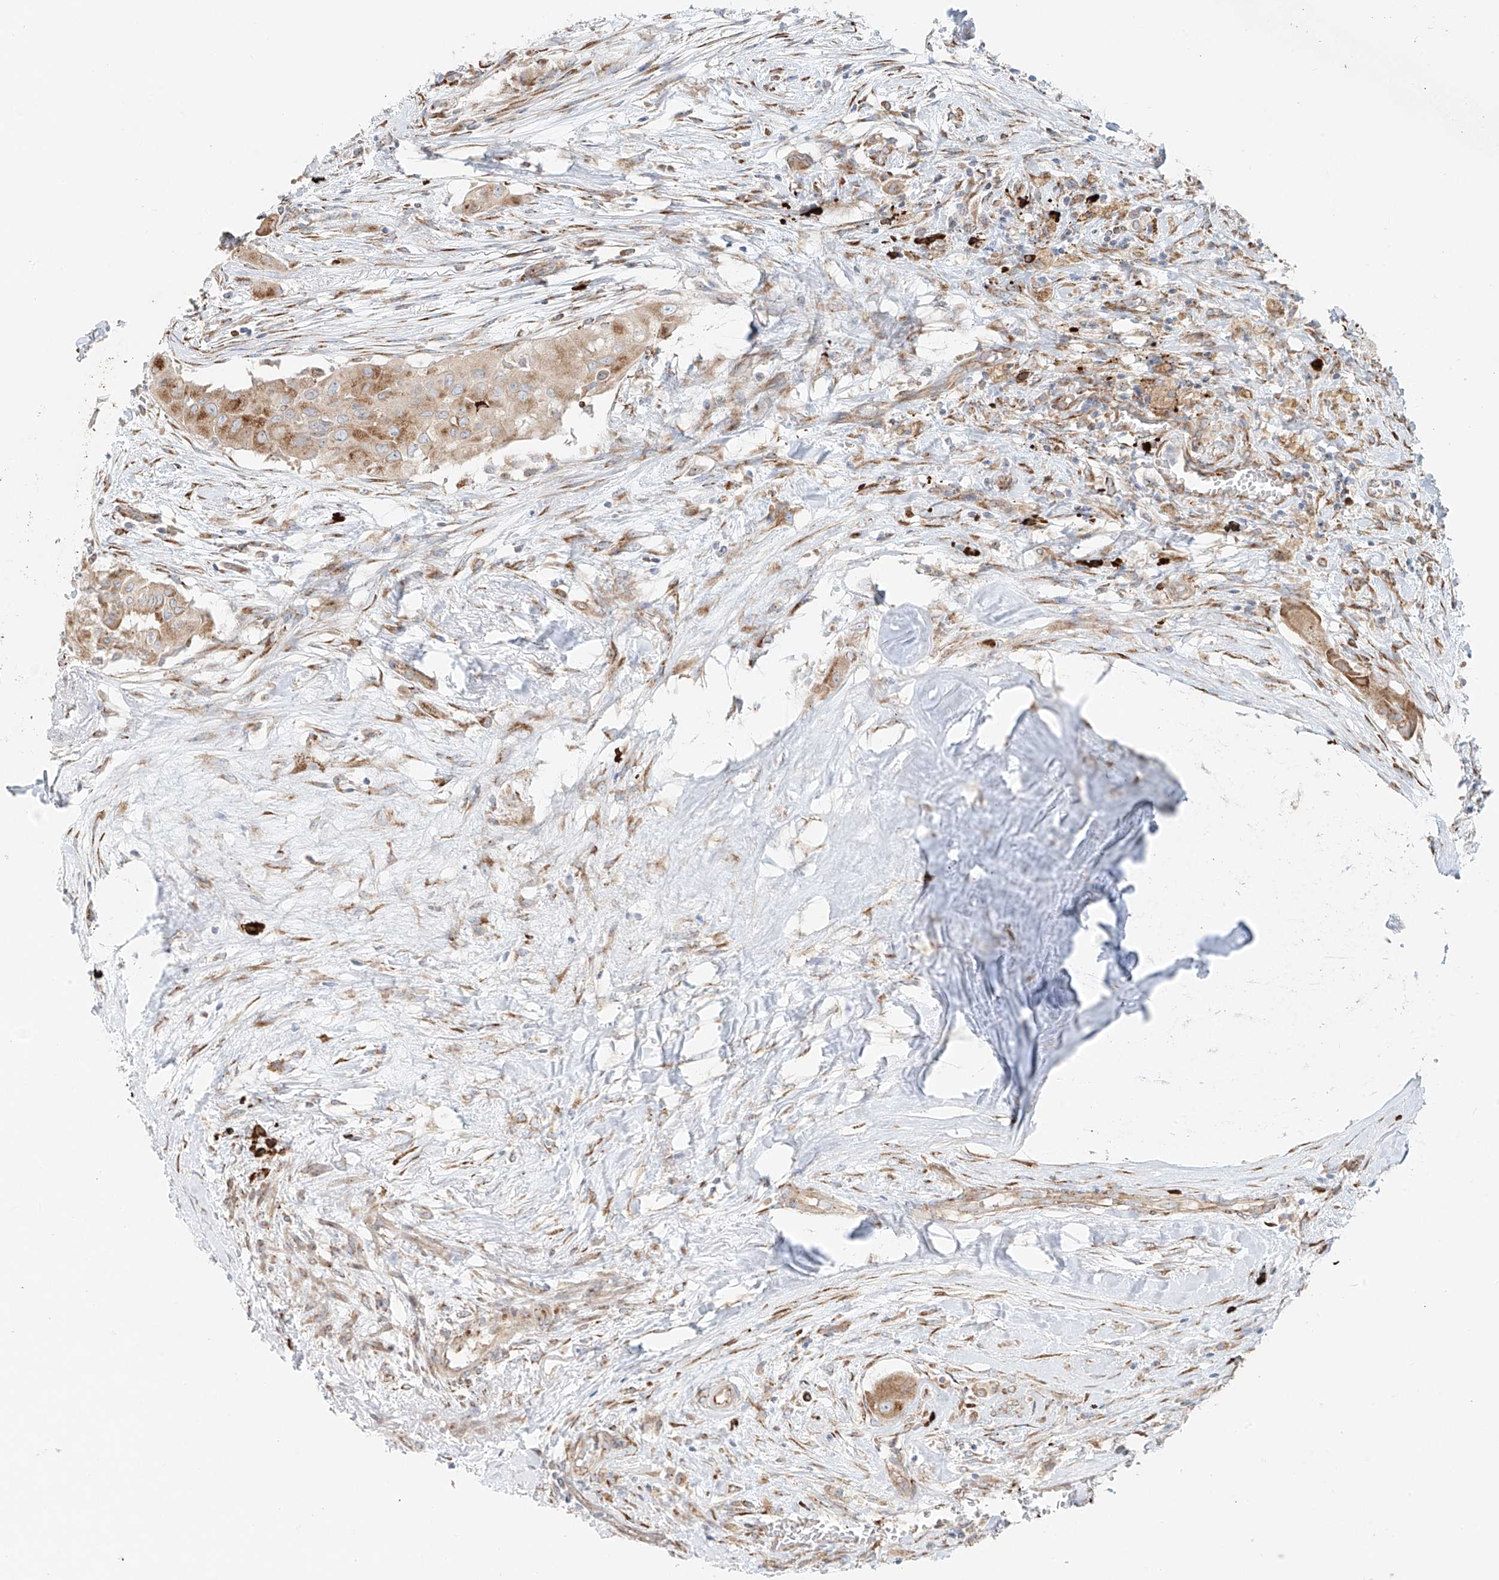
{"staining": {"intensity": "weak", "quantity": ">75%", "location": "cytoplasmic/membranous"}, "tissue": "thyroid cancer", "cell_type": "Tumor cells", "image_type": "cancer", "snomed": [{"axis": "morphology", "description": "Papillary adenocarcinoma, NOS"}, {"axis": "topography", "description": "Thyroid gland"}], "caption": "The photomicrograph shows immunohistochemical staining of thyroid cancer (papillary adenocarcinoma). There is weak cytoplasmic/membranous positivity is identified in approximately >75% of tumor cells.", "gene": "EIPR1", "patient": {"sex": "female", "age": 59}}